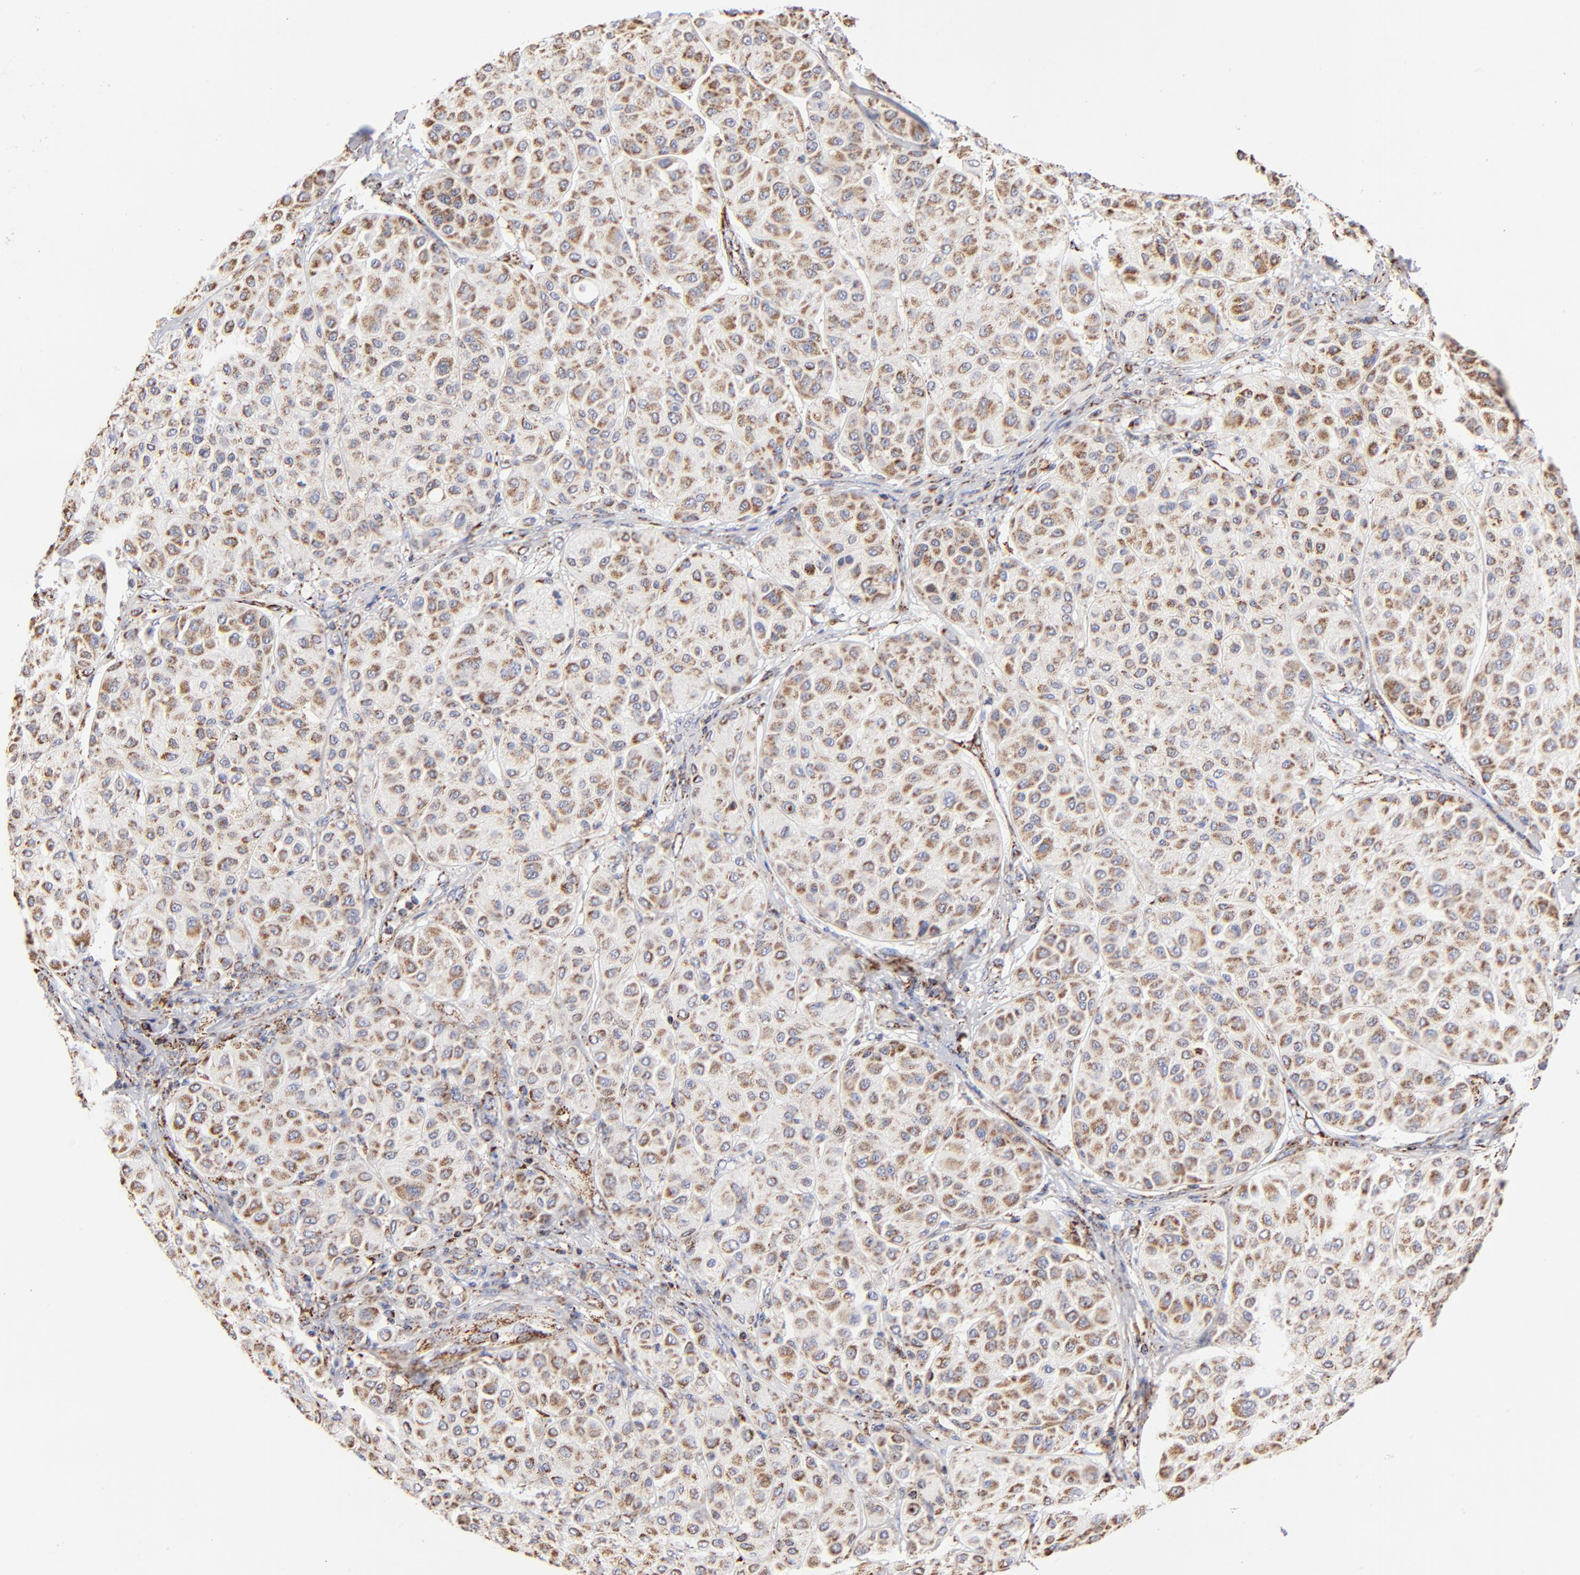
{"staining": {"intensity": "moderate", "quantity": ">75%", "location": "cytoplasmic/membranous"}, "tissue": "melanoma", "cell_type": "Tumor cells", "image_type": "cancer", "snomed": [{"axis": "morphology", "description": "Normal tissue, NOS"}, {"axis": "morphology", "description": "Malignant melanoma, Metastatic site"}, {"axis": "topography", "description": "Skin"}], "caption": "Immunohistochemistry histopathology image of neoplastic tissue: melanoma stained using IHC shows medium levels of moderate protein expression localized specifically in the cytoplasmic/membranous of tumor cells, appearing as a cytoplasmic/membranous brown color.", "gene": "PHB1", "patient": {"sex": "male", "age": 41}}